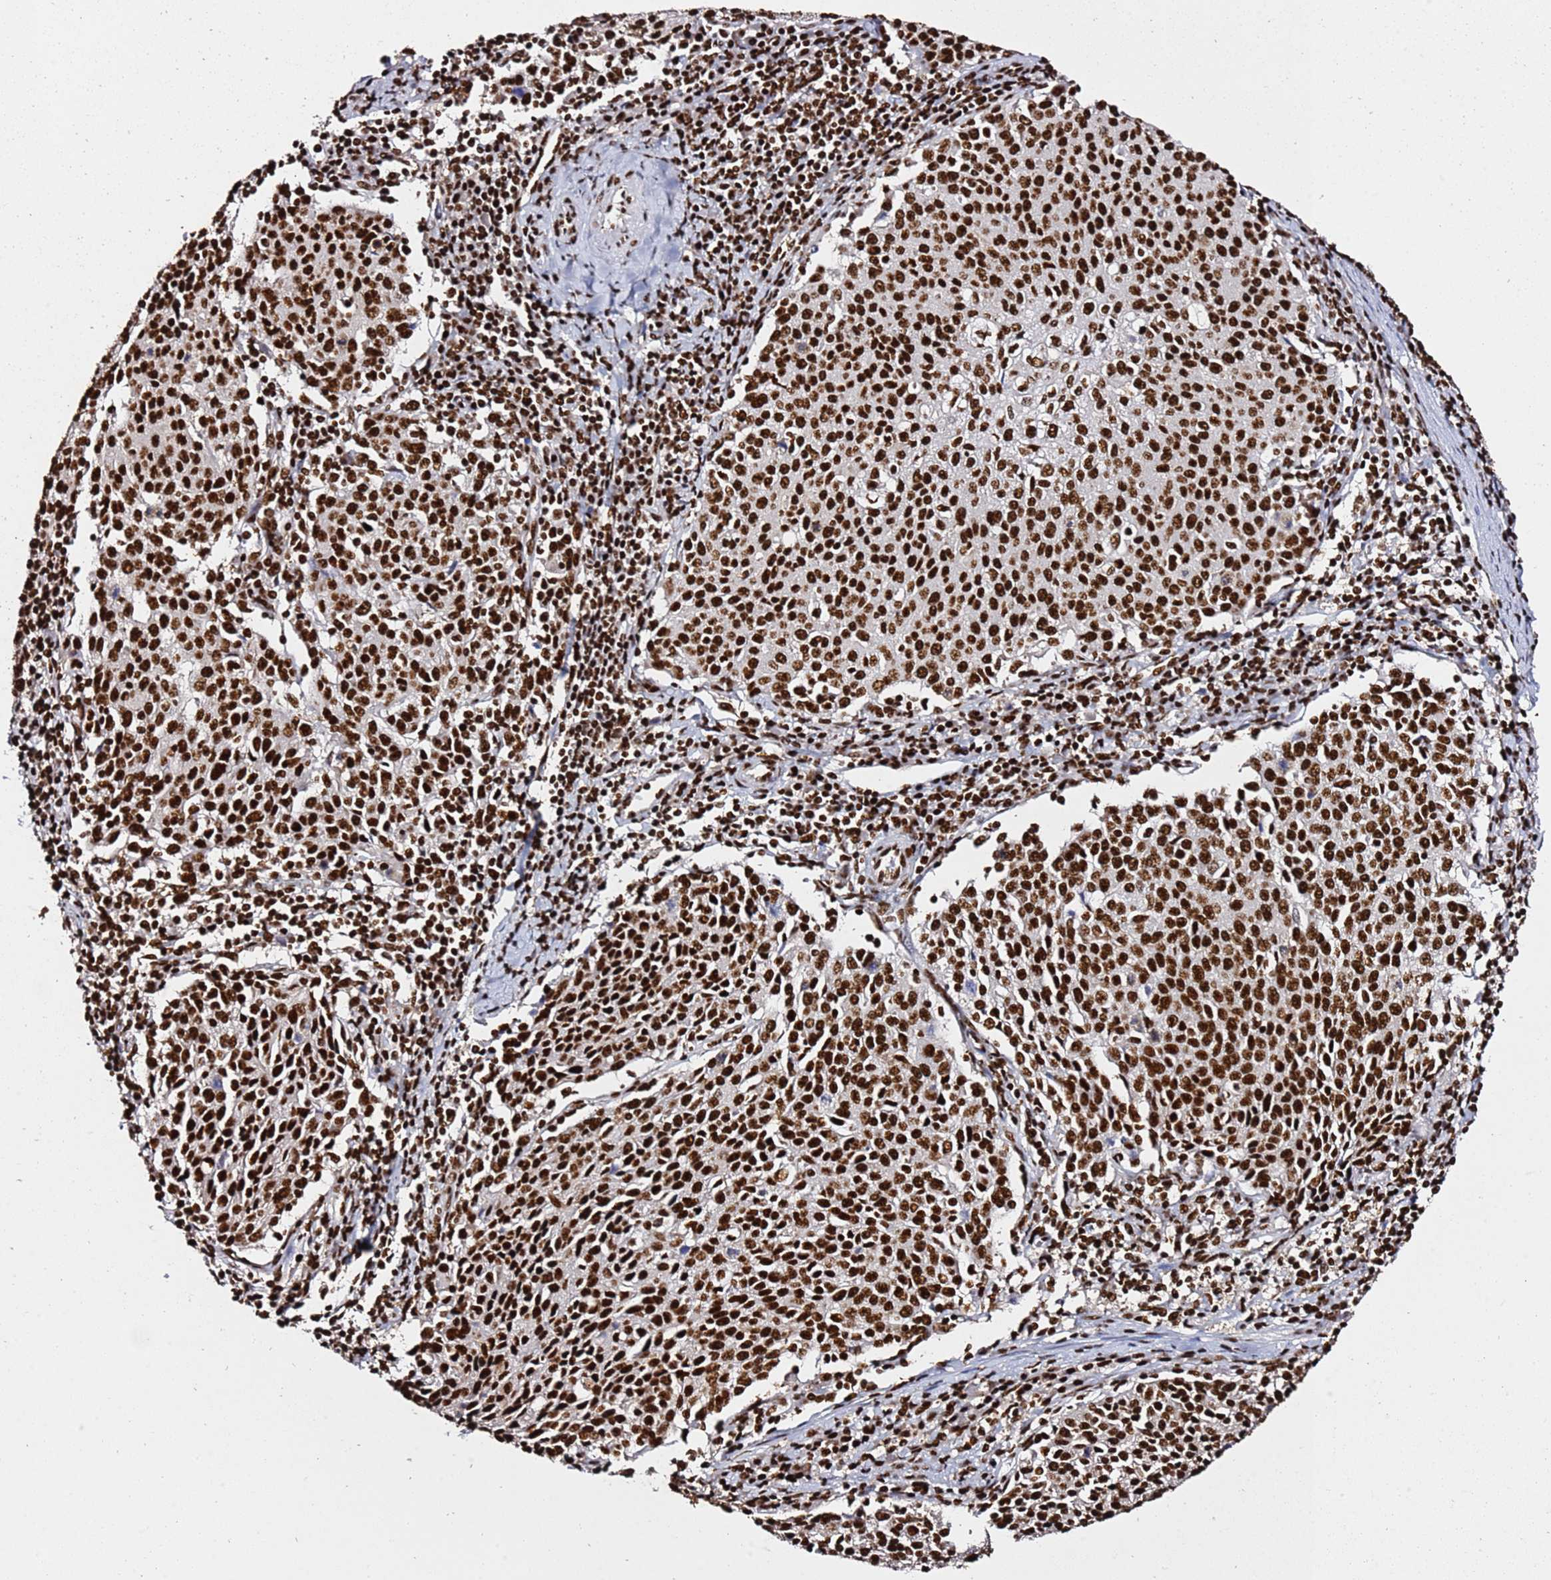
{"staining": {"intensity": "strong", "quantity": ">75%", "location": "nuclear"}, "tissue": "cervical cancer", "cell_type": "Tumor cells", "image_type": "cancer", "snomed": [{"axis": "morphology", "description": "Squamous cell carcinoma, NOS"}, {"axis": "topography", "description": "Cervix"}], "caption": "Immunohistochemistry (IHC) (DAB) staining of cervical cancer demonstrates strong nuclear protein staining in approximately >75% of tumor cells.", "gene": "C6orf226", "patient": {"sex": "female", "age": 46}}